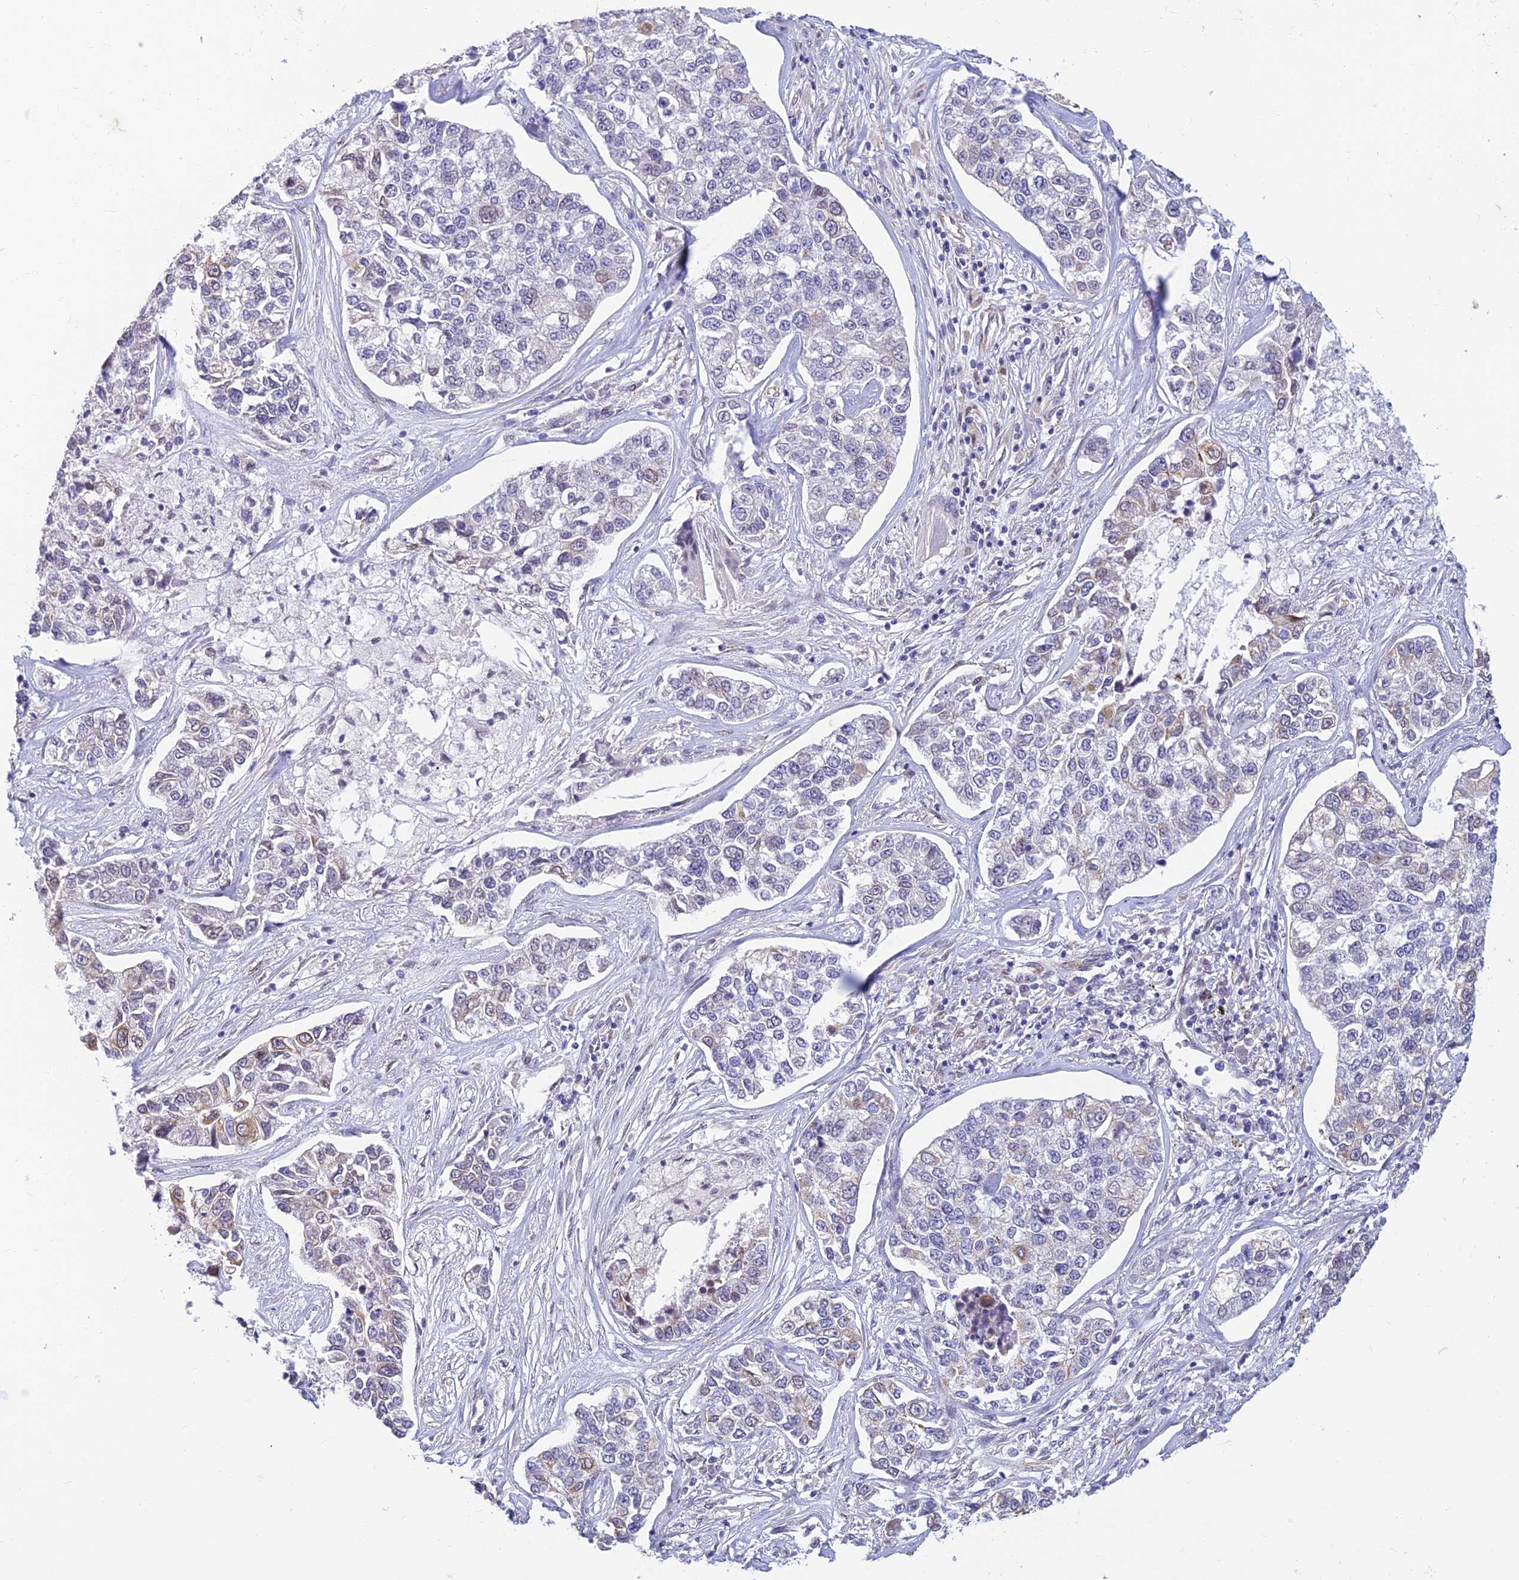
{"staining": {"intensity": "weak", "quantity": "<25%", "location": "cytoplasmic/membranous"}, "tissue": "lung cancer", "cell_type": "Tumor cells", "image_type": "cancer", "snomed": [{"axis": "morphology", "description": "Adenocarcinoma, NOS"}, {"axis": "topography", "description": "Lung"}], "caption": "Immunohistochemical staining of lung adenocarcinoma shows no significant positivity in tumor cells.", "gene": "ALDH1L2", "patient": {"sex": "male", "age": 49}}